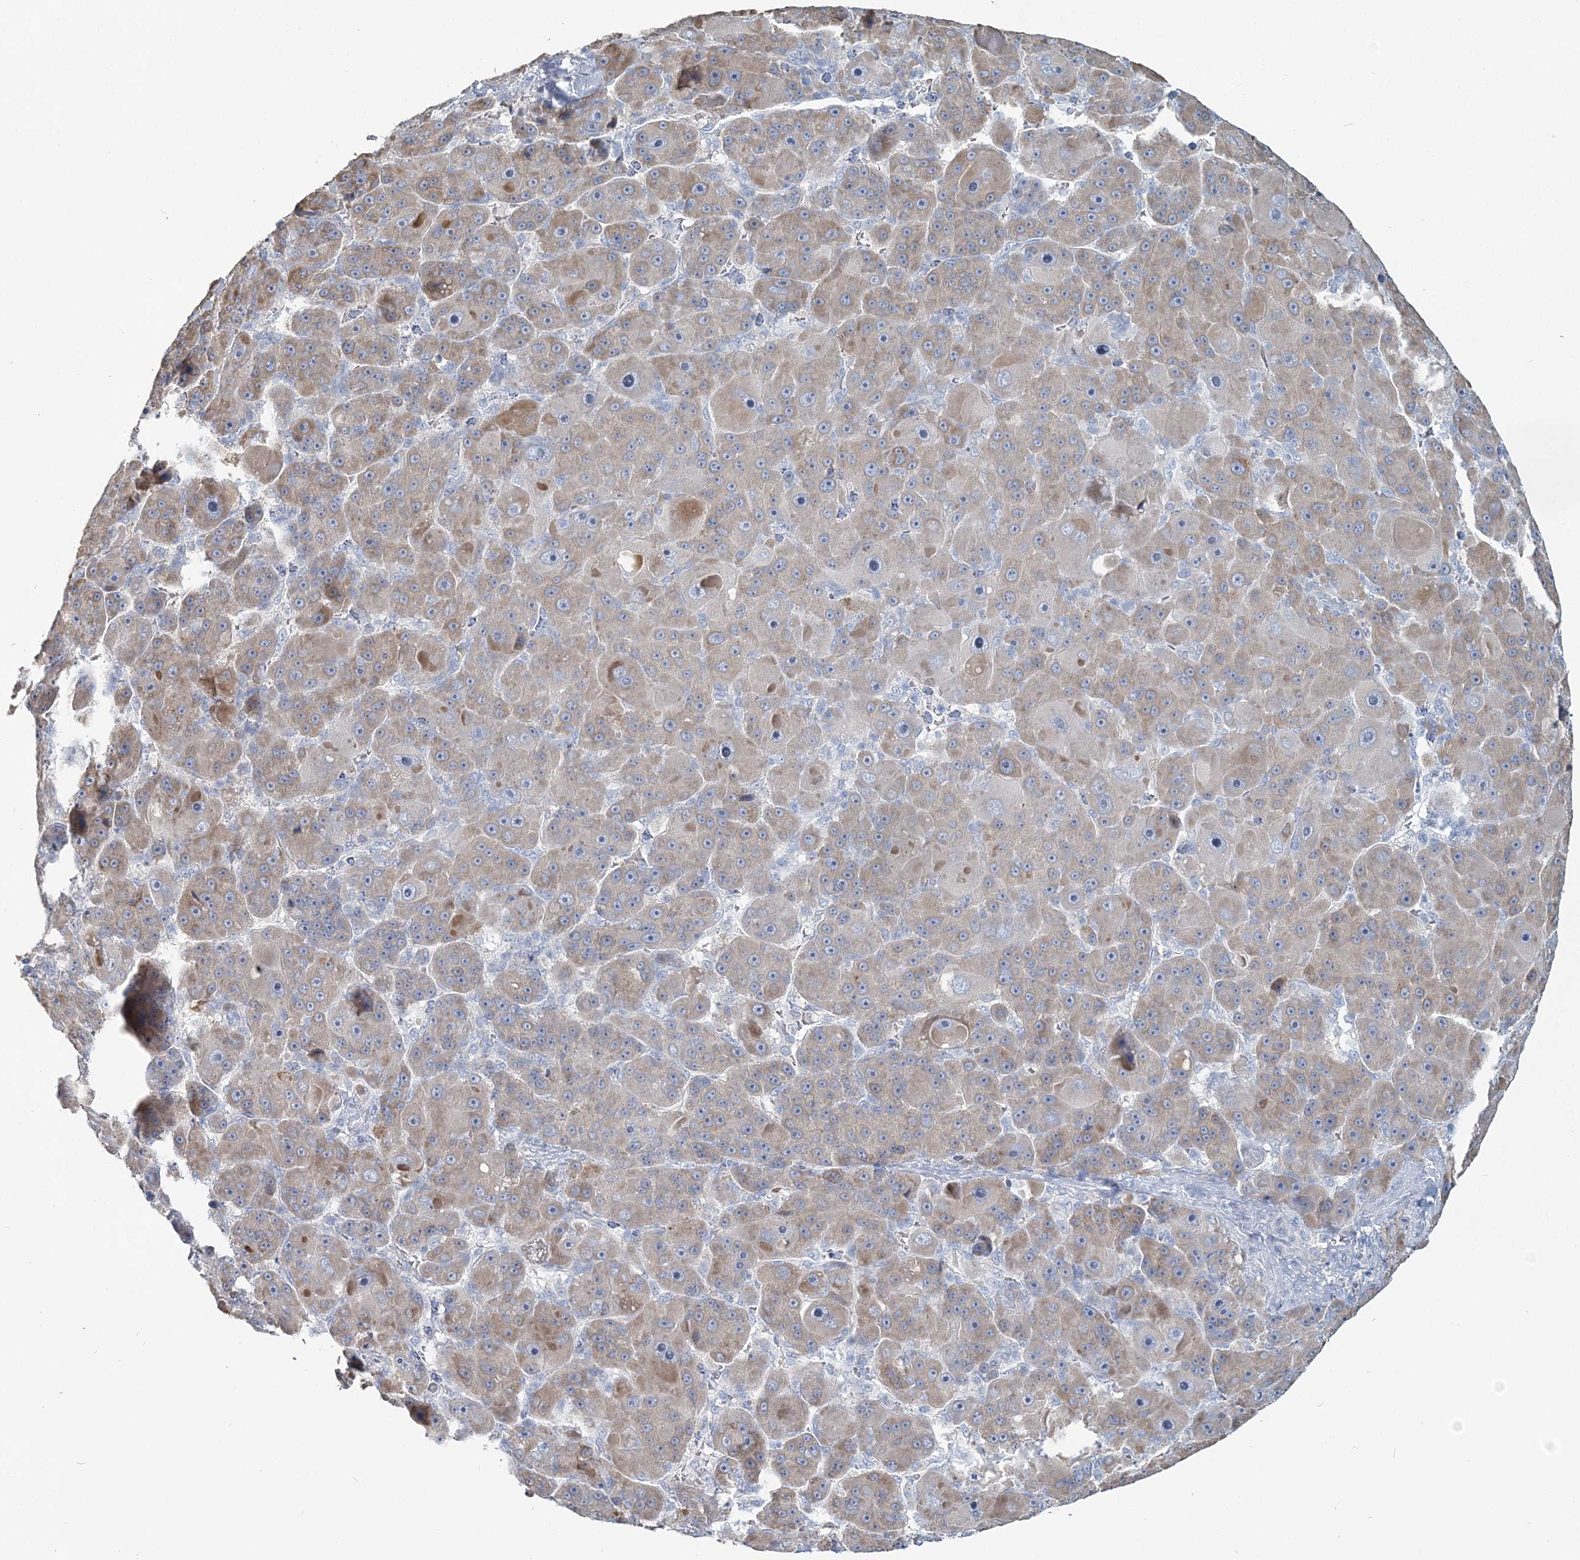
{"staining": {"intensity": "weak", "quantity": "25%-75%", "location": "cytoplasmic/membranous"}, "tissue": "liver cancer", "cell_type": "Tumor cells", "image_type": "cancer", "snomed": [{"axis": "morphology", "description": "Carcinoma, Hepatocellular, NOS"}, {"axis": "topography", "description": "Liver"}], "caption": "Weak cytoplasmic/membranous positivity for a protein is identified in about 25%-75% of tumor cells of hepatocellular carcinoma (liver) using immunohistochemistry (IHC).", "gene": "CMBL", "patient": {"sex": "male", "age": 76}}